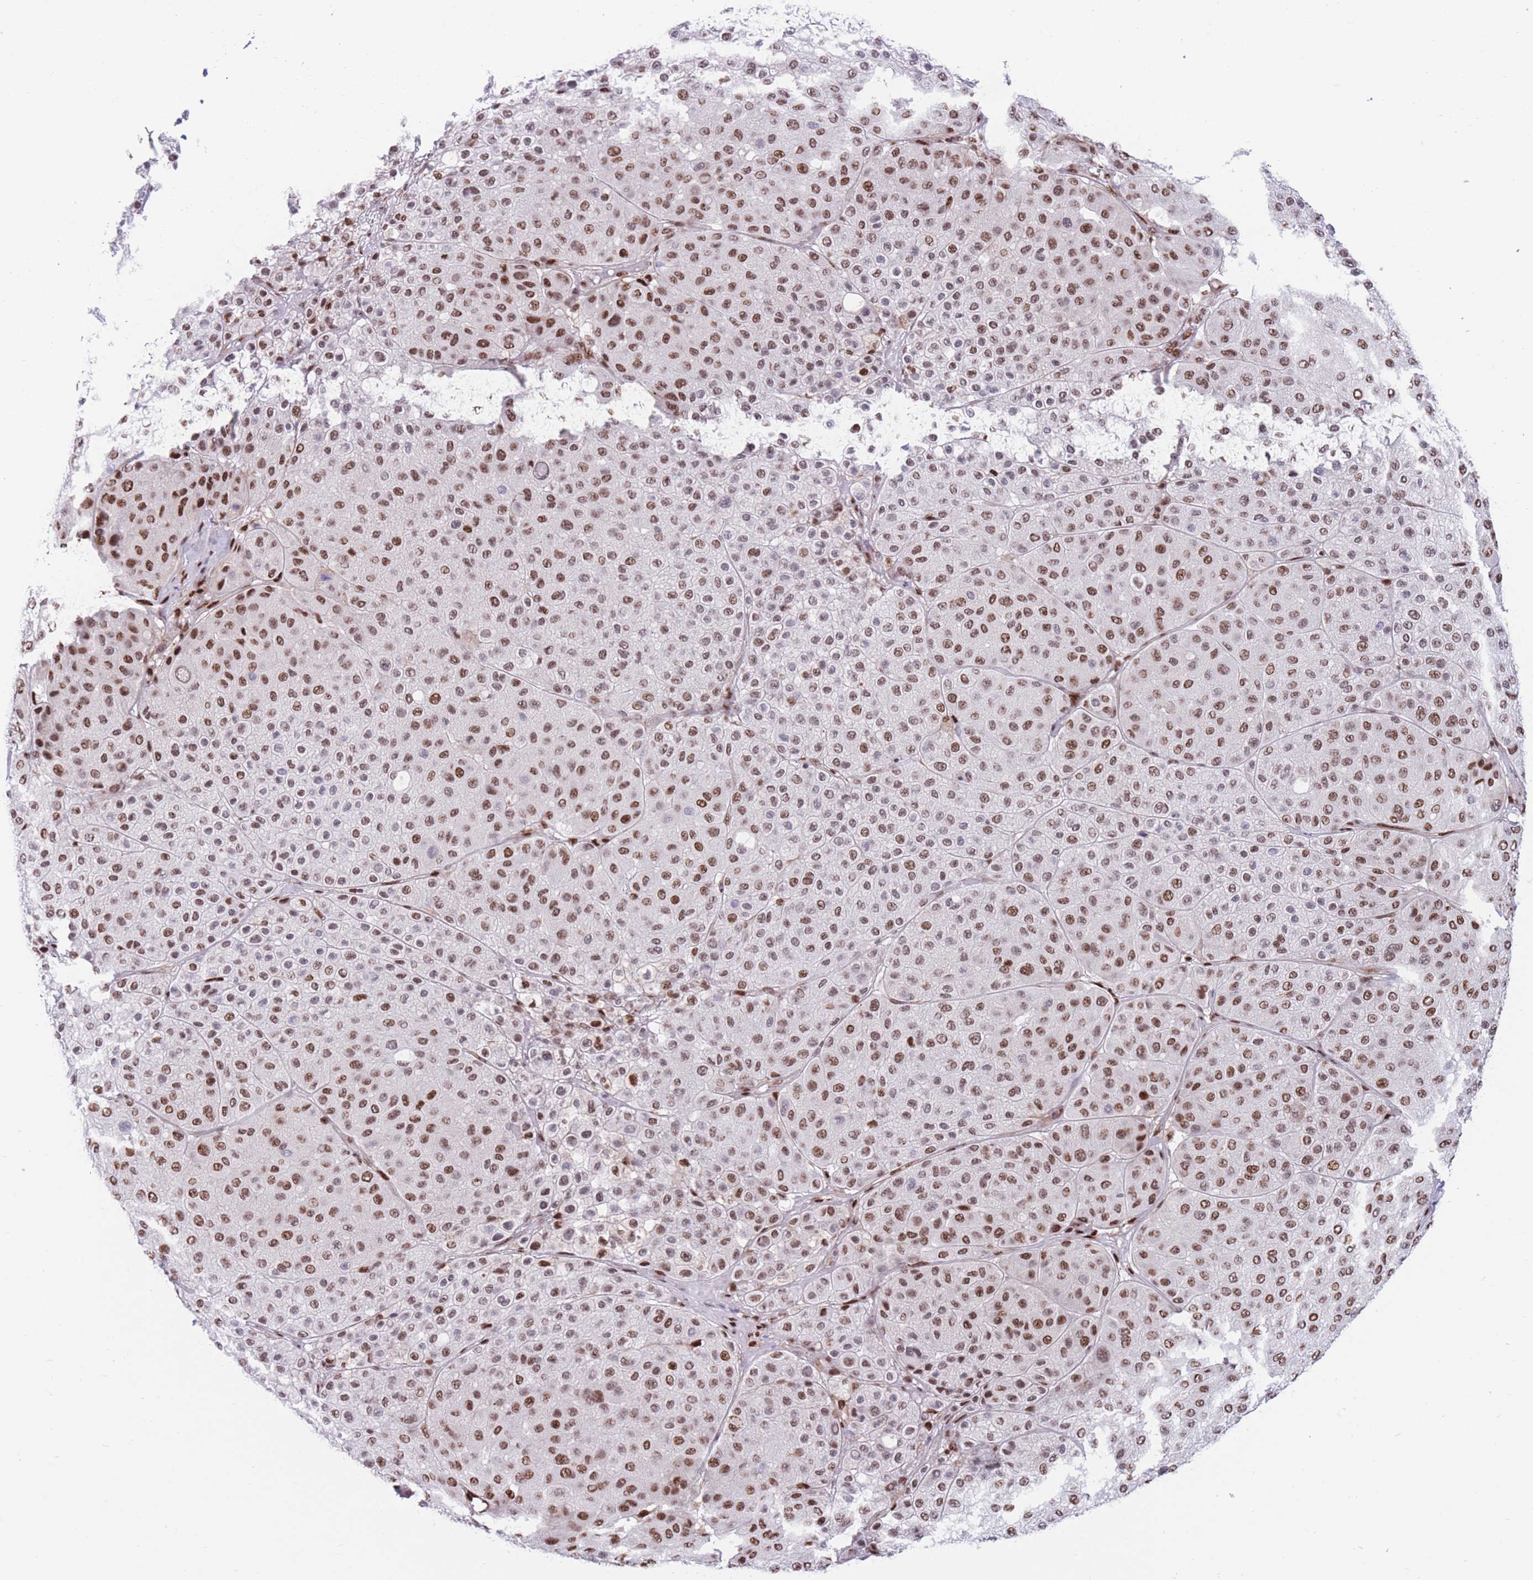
{"staining": {"intensity": "strong", "quantity": ">75%", "location": "nuclear"}, "tissue": "melanoma", "cell_type": "Tumor cells", "image_type": "cancer", "snomed": [{"axis": "morphology", "description": "Malignant melanoma, Metastatic site"}, {"axis": "topography", "description": "Smooth muscle"}], "caption": "Melanoma stained for a protein (brown) displays strong nuclear positive staining in about >75% of tumor cells.", "gene": "DNAJC3", "patient": {"sex": "male", "age": 41}}